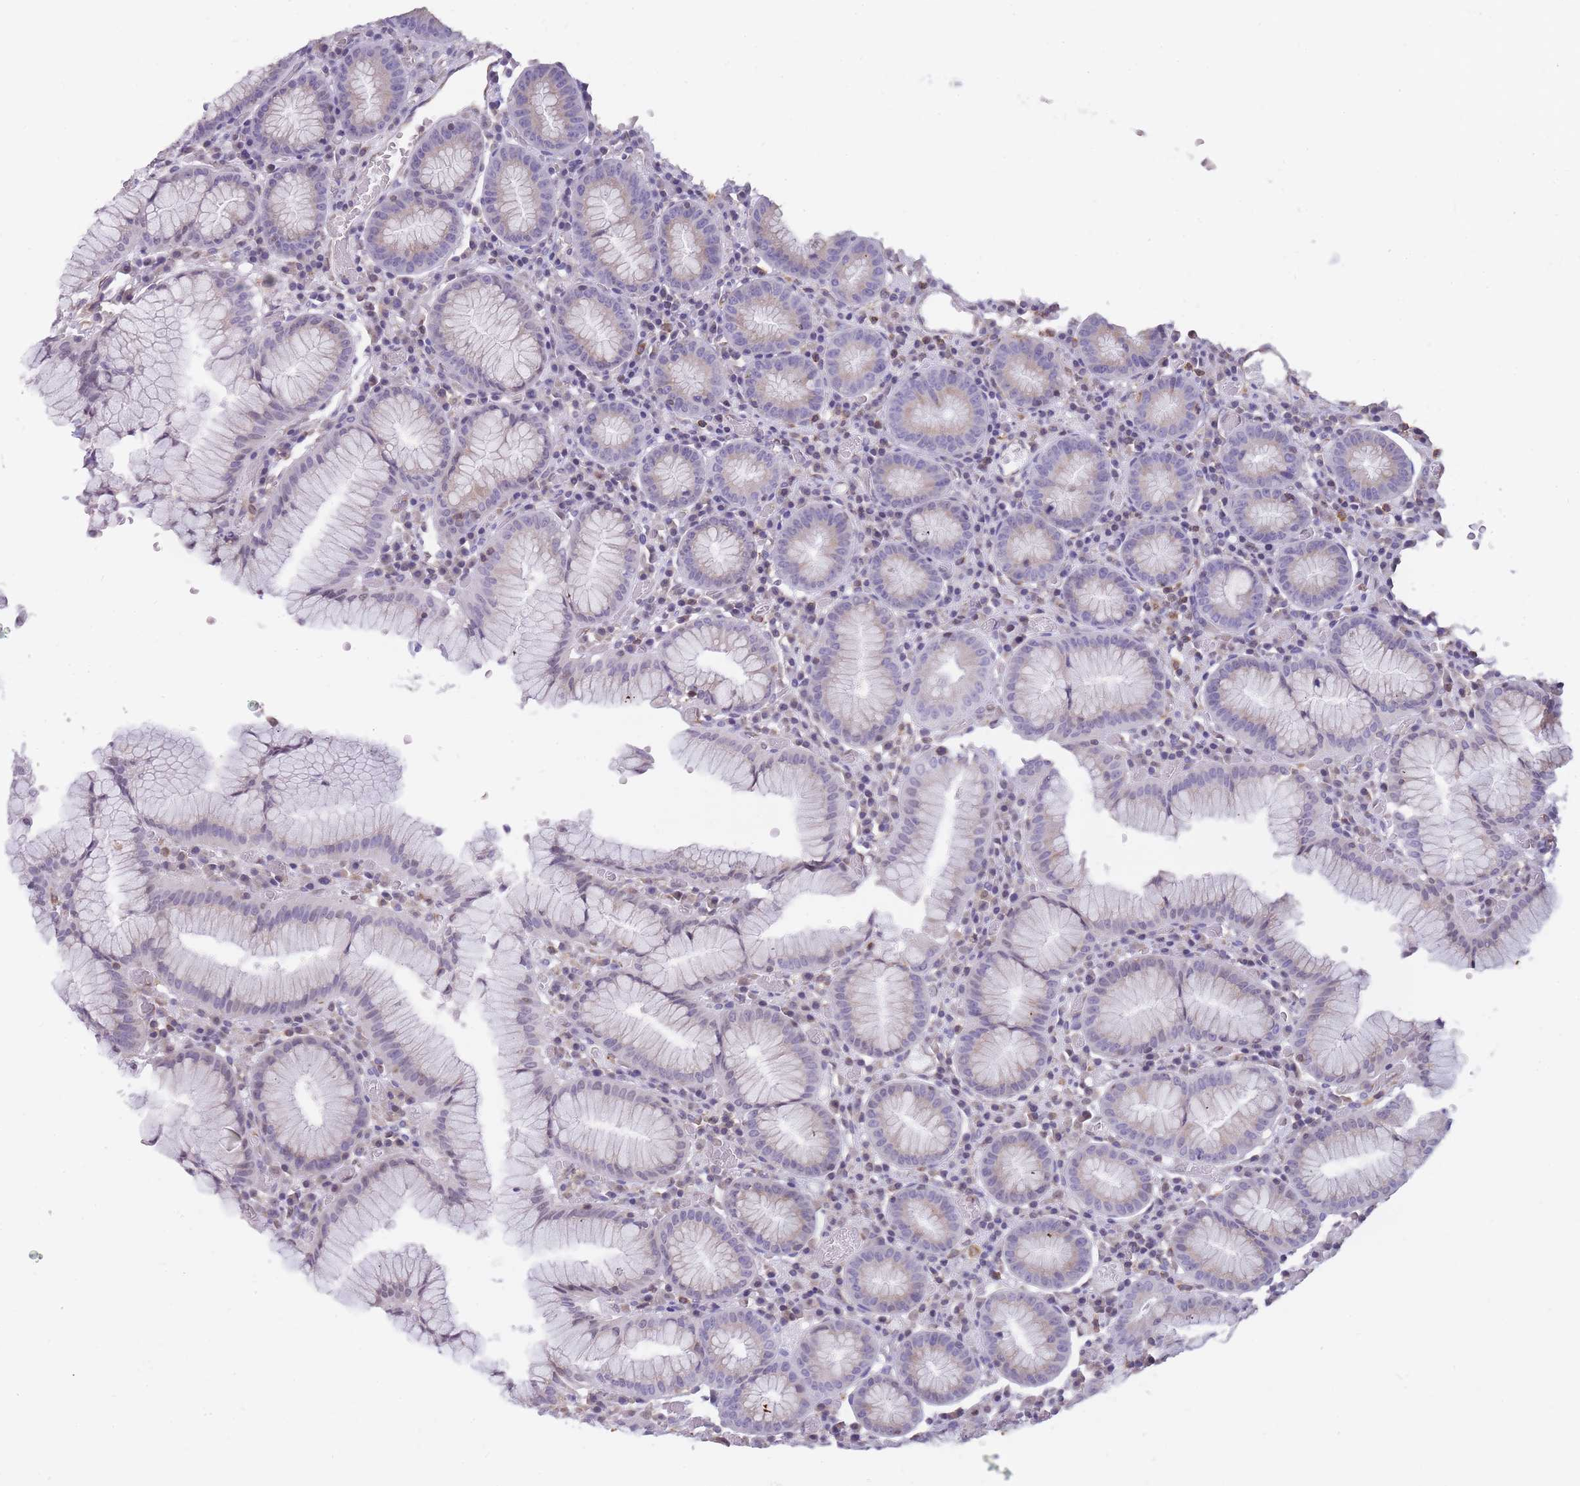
{"staining": {"intensity": "moderate", "quantity": "25%-75%", "location": "cytoplasmic/membranous"}, "tissue": "stomach", "cell_type": "Glandular cells", "image_type": "normal", "snomed": [{"axis": "morphology", "description": "Normal tissue, NOS"}, {"axis": "topography", "description": "Stomach"}], "caption": "Stomach stained for a protein displays moderate cytoplasmic/membranous positivity in glandular cells. (IHC, brightfield microscopy, high magnification).", "gene": "ZNF662", "patient": {"sex": "male", "age": 55}}